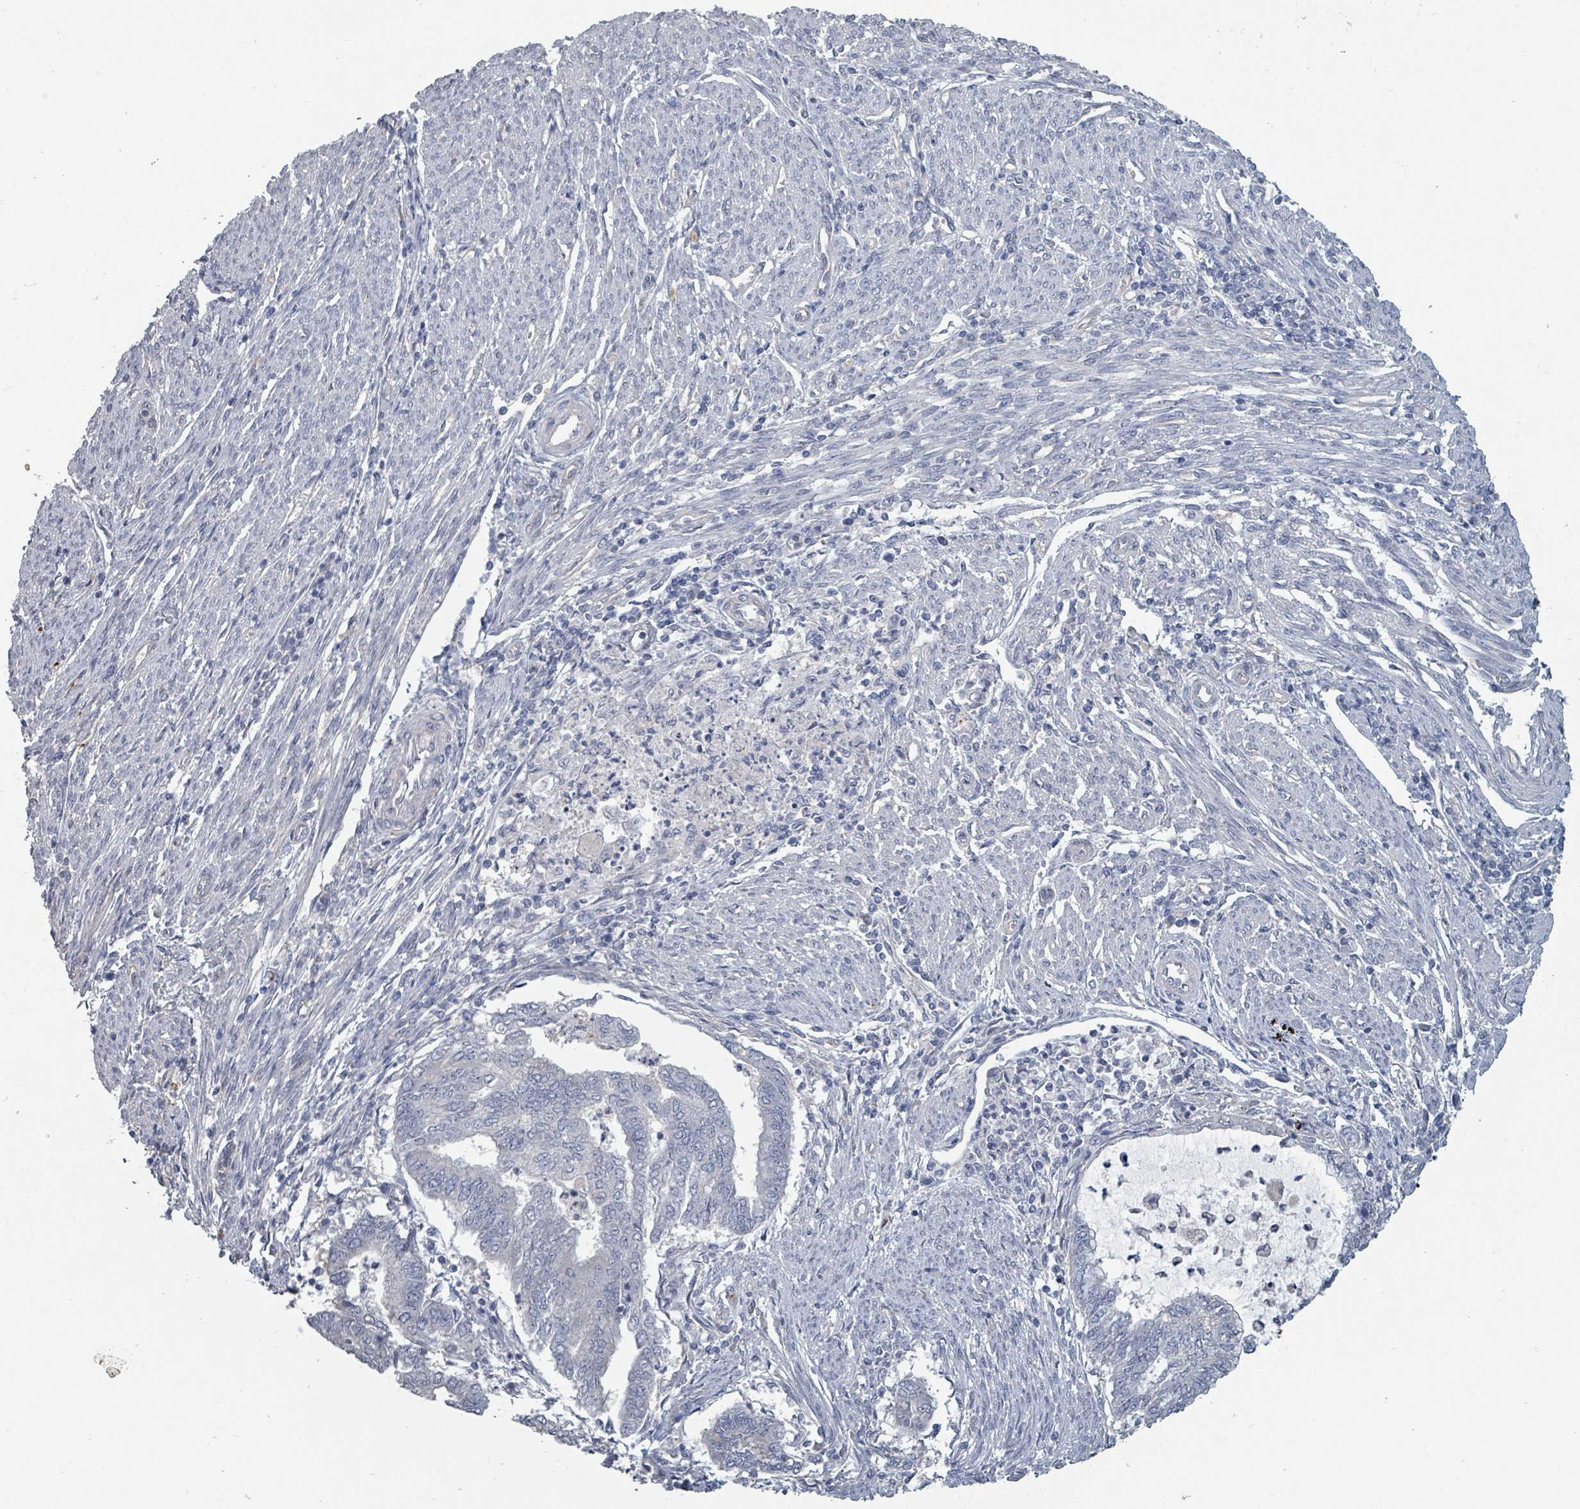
{"staining": {"intensity": "negative", "quantity": "none", "location": "none"}, "tissue": "endometrial cancer", "cell_type": "Tumor cells", "image_type": "cancer", "snomed": [{"axis": "morphology", "description": "Adenocarcinoma, NOS"}, {"axis": "topography", "description": "Endometrium"}], "caption": "The histopathology image exhibits no significant staining in tumor cells of endometrial cancer.", "gene": "PLAUR", "patient": {"sex": "female", "age": 79}}